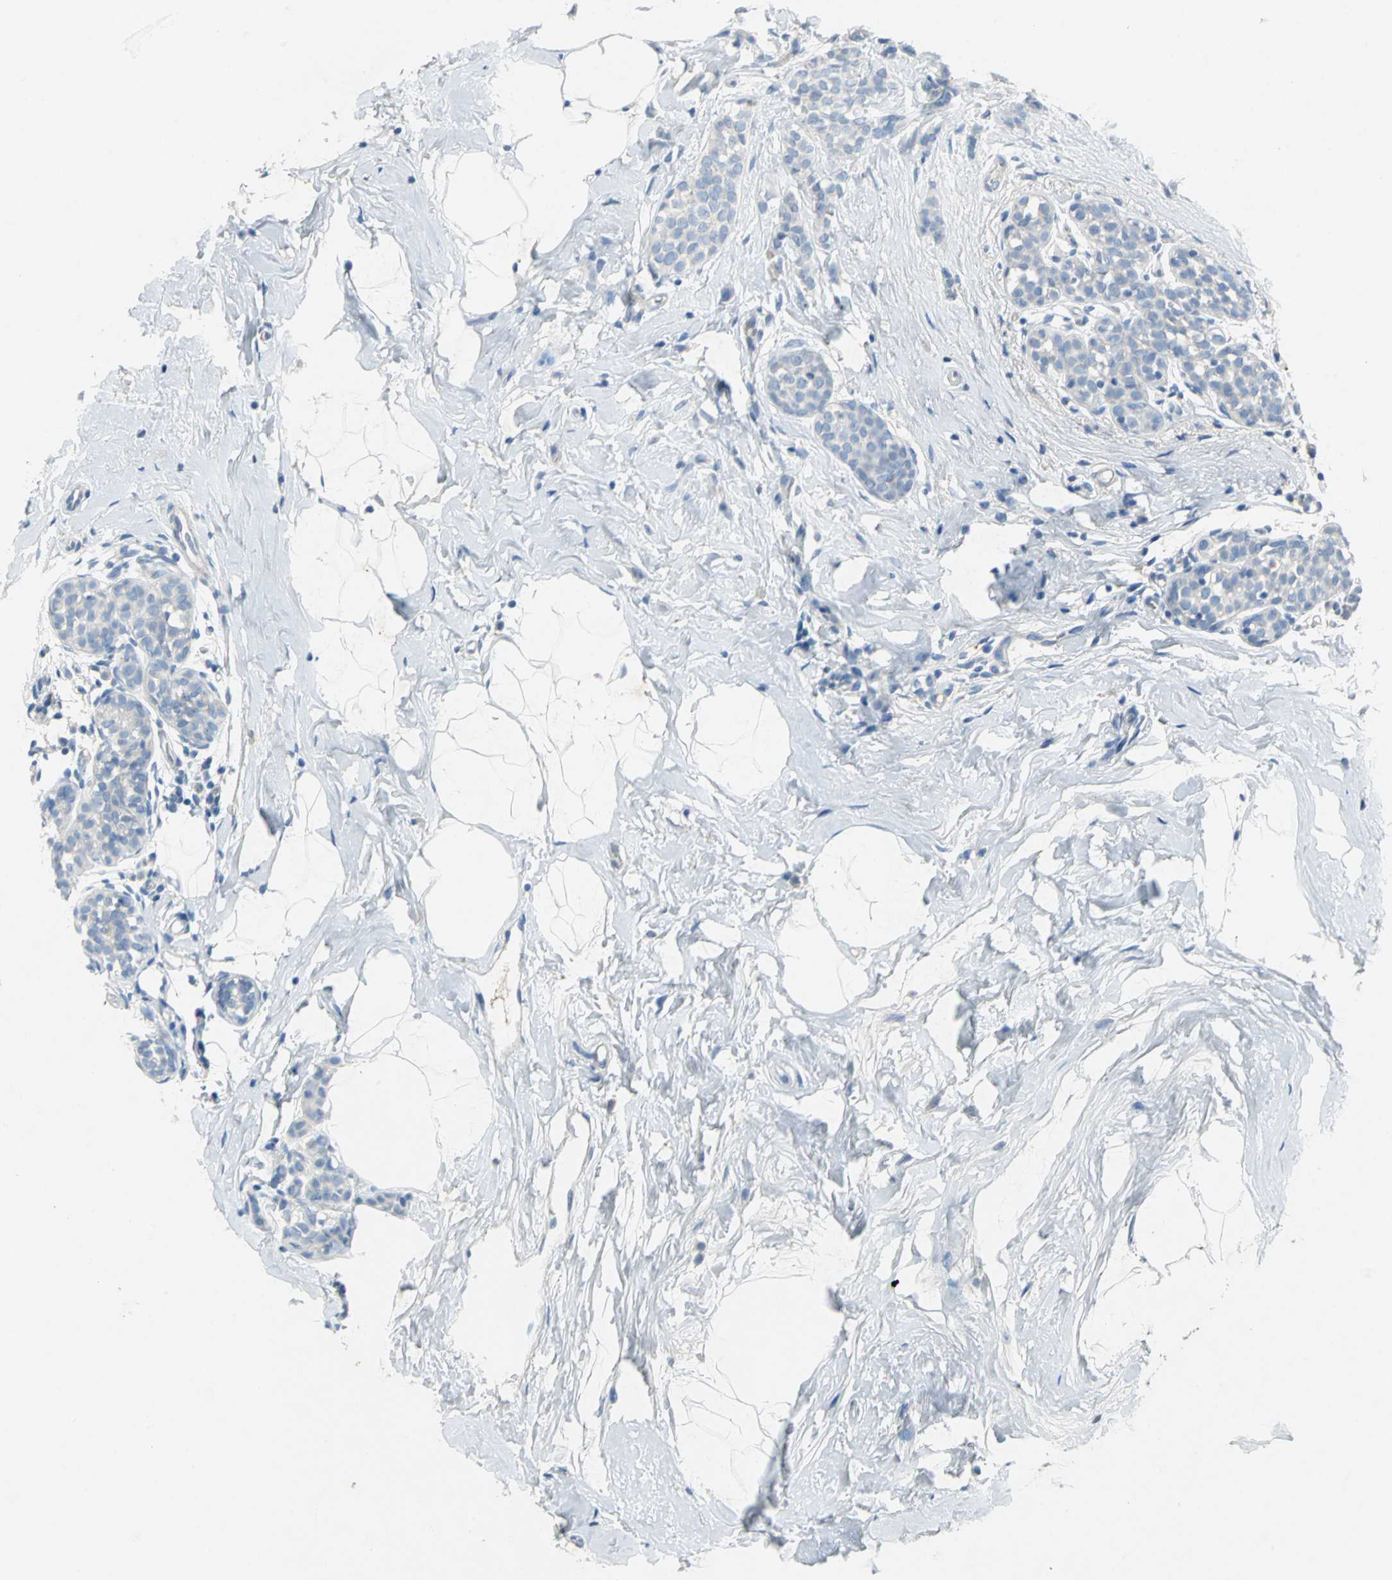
{"staining": {"intensity": "negative", "quantity": "none", "location": "none"}, "tissue": "breast cancer", "cell_type": "Tumor cells", "image_type": "cancer", "snomed": [{"axis": "morphology", "description": "Lobular carcinoma, in situ"}, {"axis": "morphology", "description": "Lobular carcinoma"}, {"axis": "topography", "description": "Breast"}], "caption": "This is an IHC image of human breast cancer. There is no positivity in tumor cells.", "gene": "PTGDS", "patient": {"sex": "female", "age": 41}}